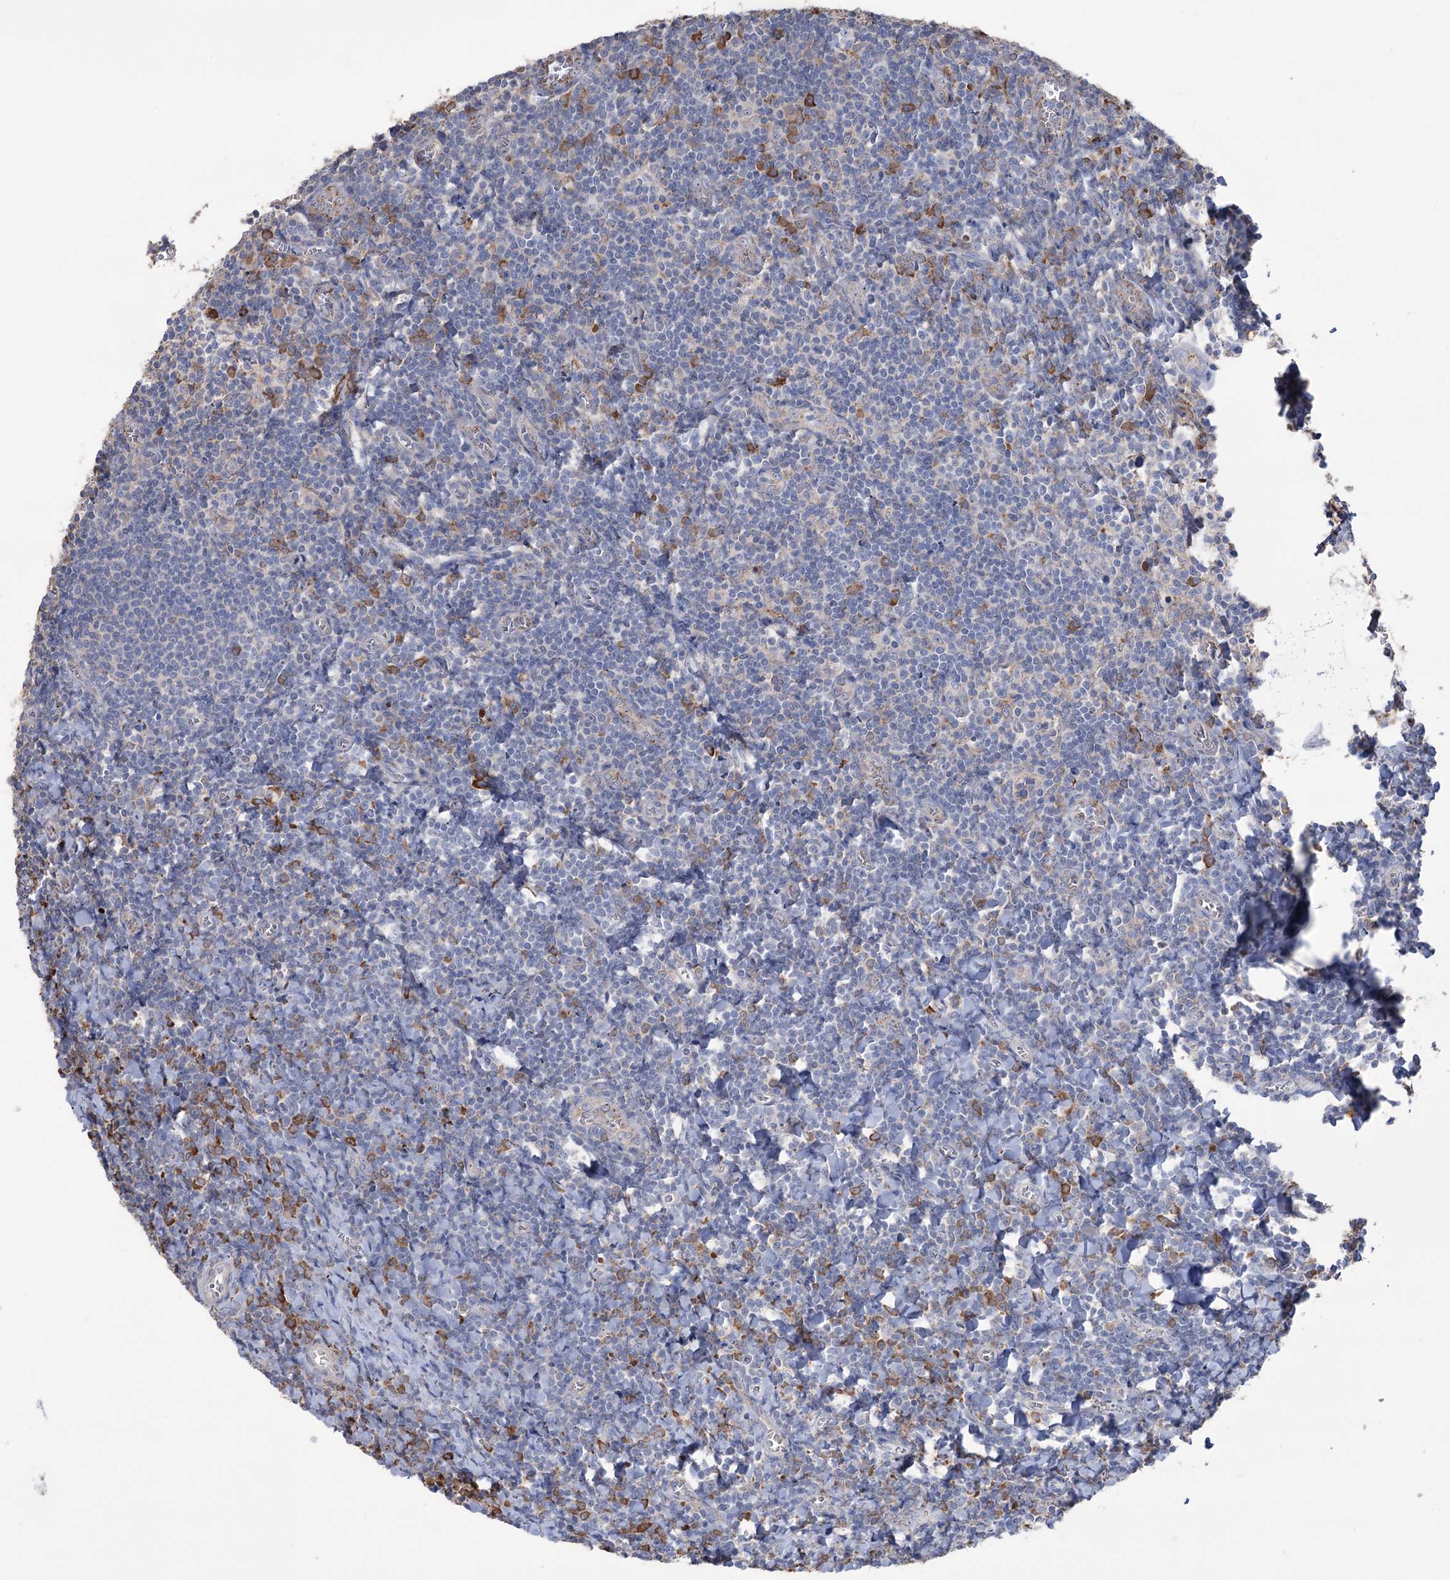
{"staining": {"intensity": "strong", "quantity": "<25%", "location": "cytoplasmic/membranous"}, "tissue": "tonsil", "cell_type": "Germinal center cells", "image_type": "normal", "snomed": [{"axis": "morphology", "description": "Normal tissue, NOS"}, {"axis": "topography", "description": "Tonsil"}], "caption": "The photomicrograph demonstrates immunohistochemical staining of benign tonsil. There is strong cytoplasmic/membranous staining is seen in about <25% of germinal center cells. The staining is performed using DAB (3,3'-diaminobenzidine) brown chromogen to label protein expression. The nuclei are counter-stained blue using hematoxylin.", "gene": "TRIM71", "patient": {"sex": "male", "age": 27}}